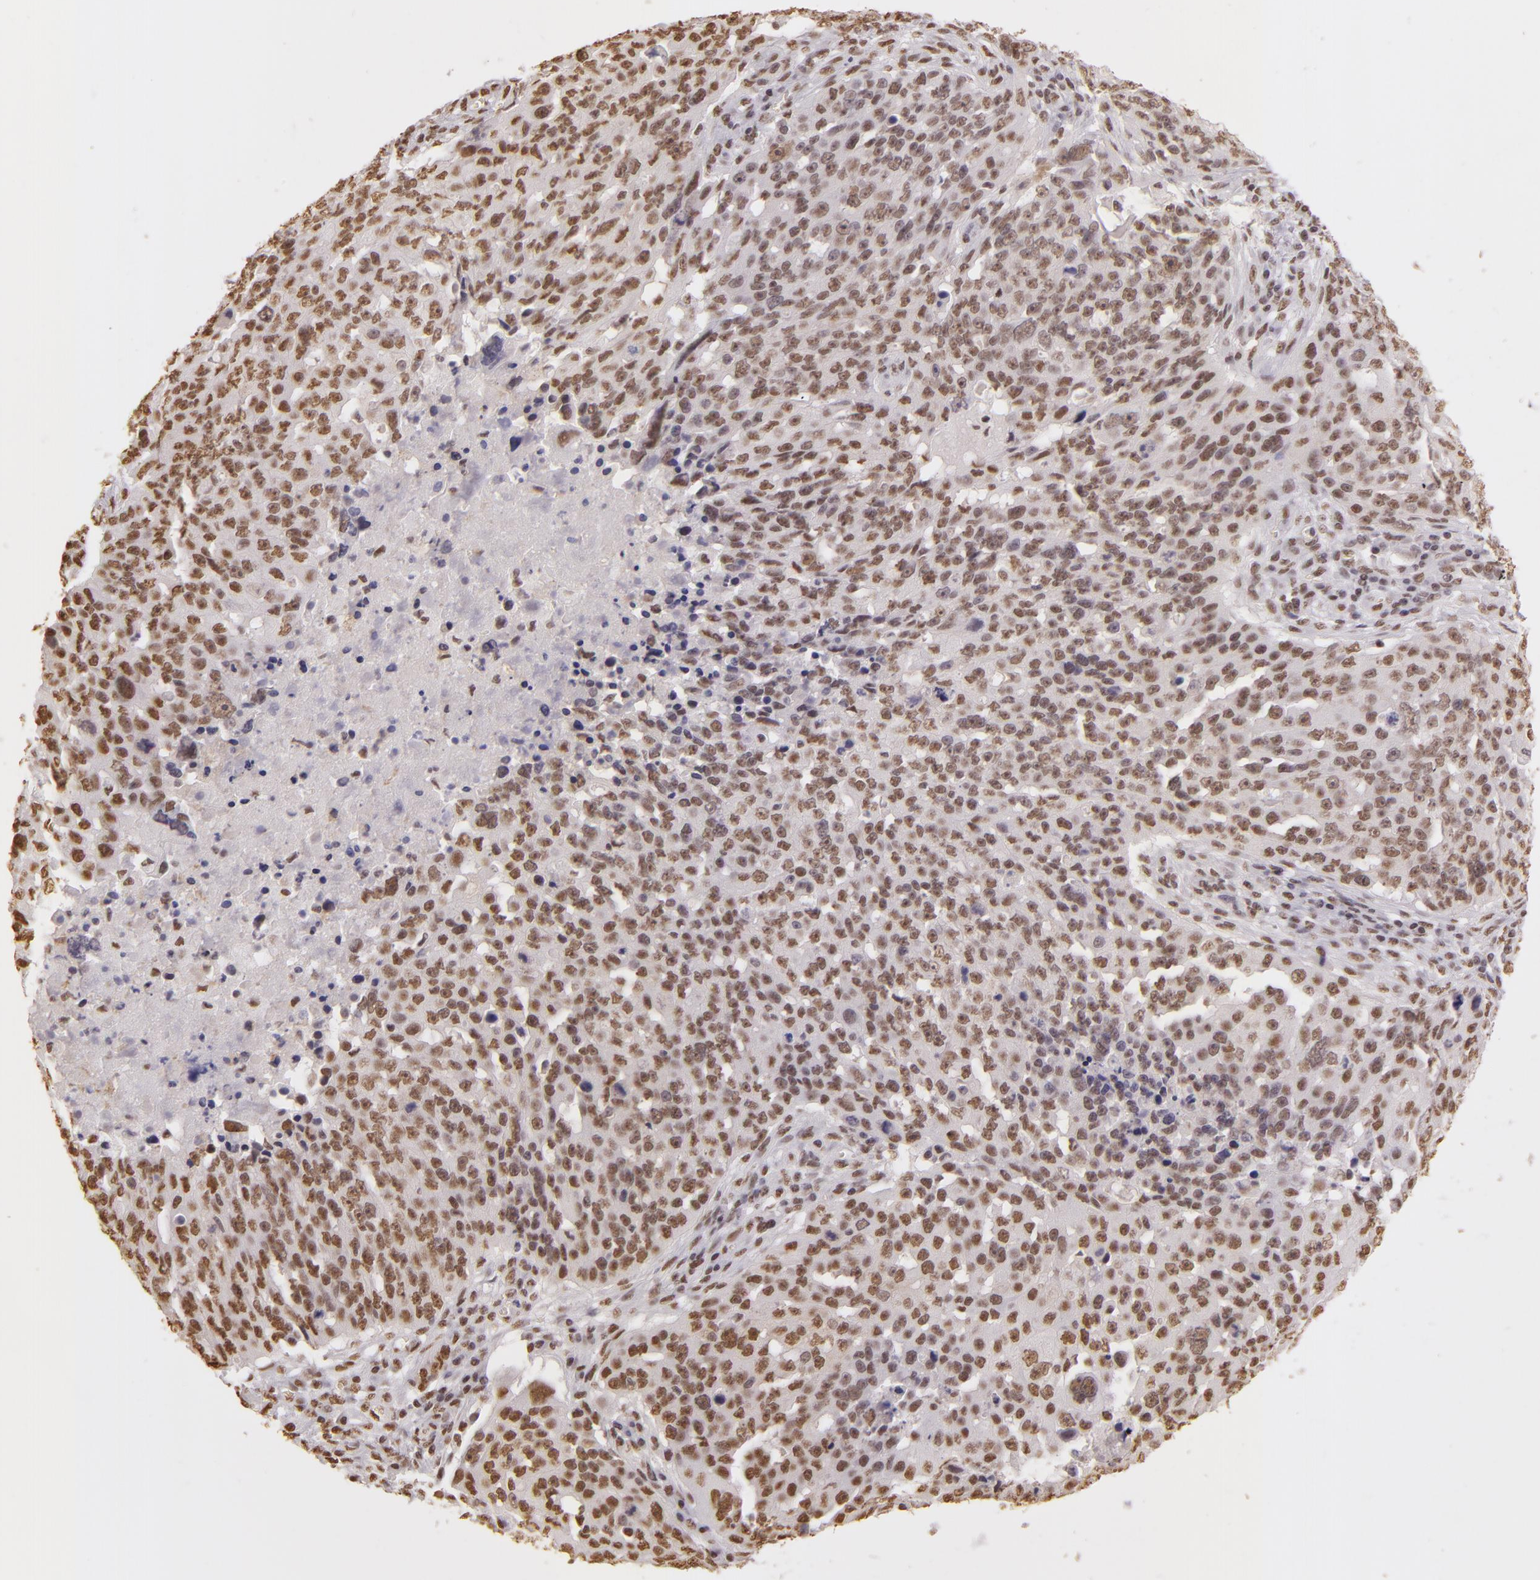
{"staining": {"intensity": "moderate", "quantity": ">75%", "location": "nuclear"}, "tissue": "ovarian cancer", "cell_type": "Tumor cells", "image_type": "cancer", "snomed": [{"axis": "morphology", "description": "Carcinoma, endometroid"}, {"axis": "topography", "description": "Ovary"}], "caption": "Protein expression analysis of human ovarian cancer (endometroid carcinoma) reveals moderate nuclear expression in approximately >75% of tumor cells.", "gene": "PAPOLA", "patient": {"sex": "female", "age": 75}}